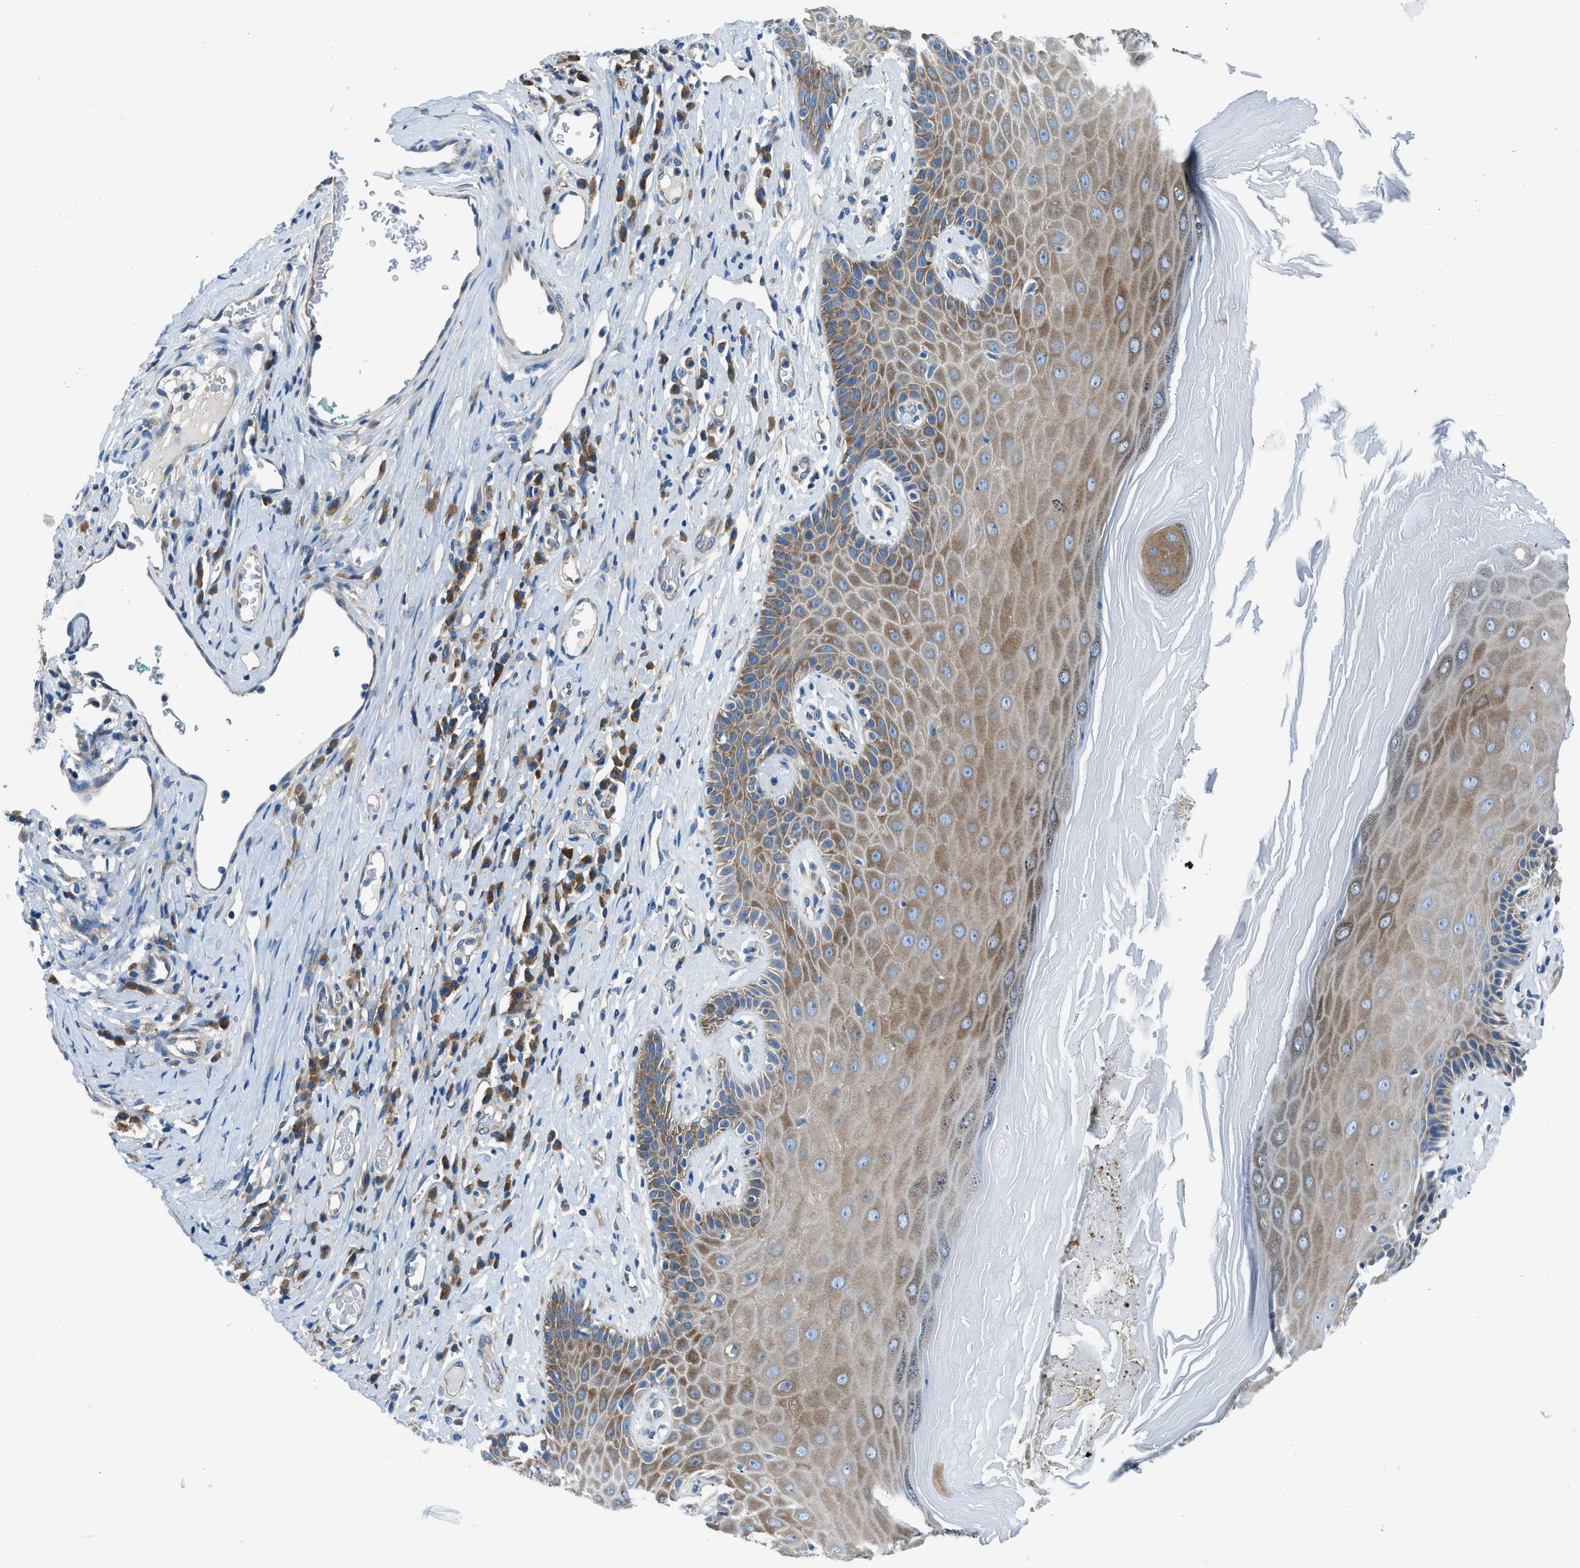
{"staining": {"intensity": "moderate", "quantity": "25%-75%", "location": "cytoplasmic/membranous"}, "tissue": "skin", "cell_type": "Epidermal cells", "image_type": "normal", "snomed": [{"axis": "morphology", "description": "Normal tissue, NOS"}, {"axis": "topography", "description": "Vulva"}], "caption": "Epidermal cells exhibit medium levels of moderate cytoplasmic/membranous positivity in about 25%-75% of cells in normal human skin.", "gene": "SARS1", "patient": {"sex": "female", "age": 73}}